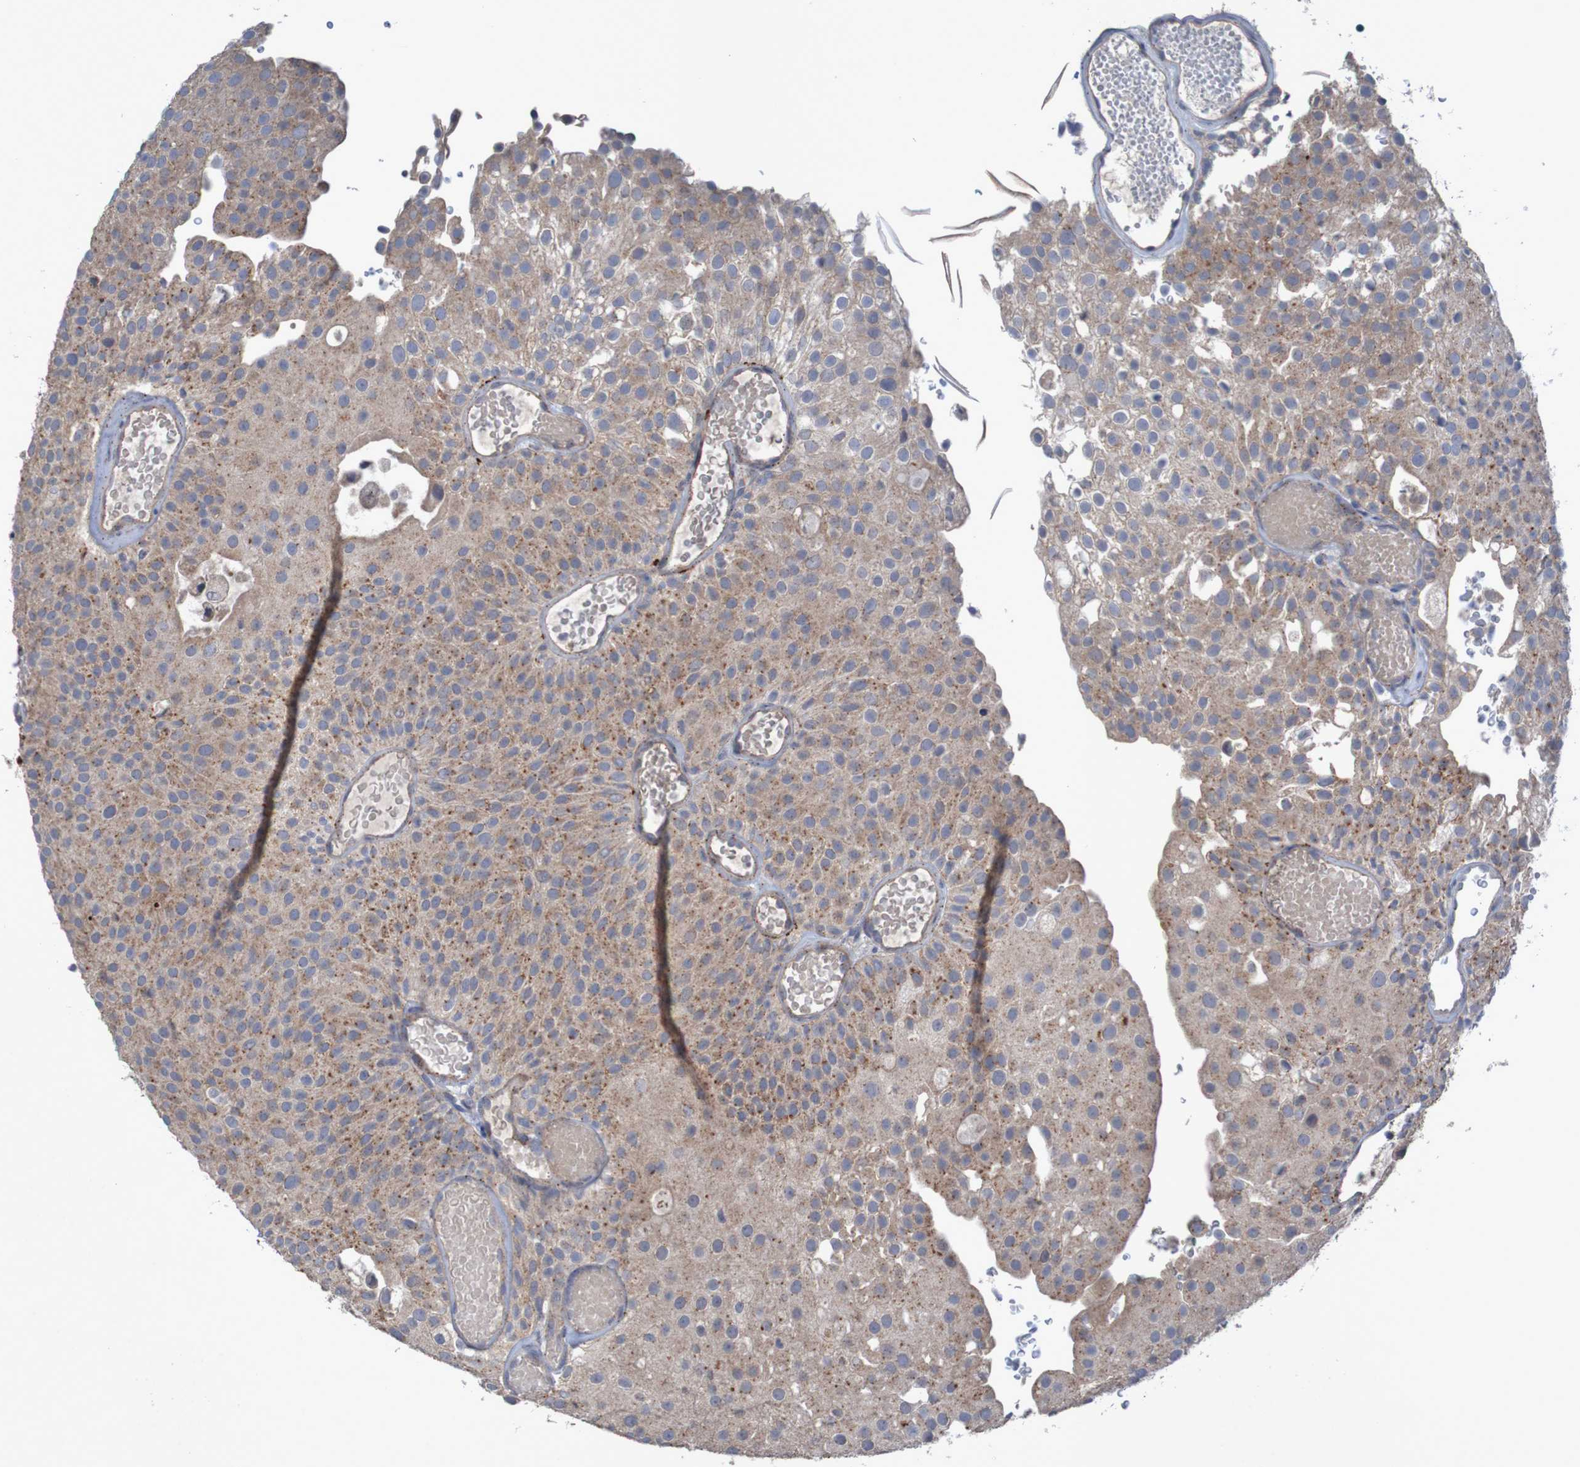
{"staining": {"intensity": "moderate", "quantity": ">75%", "location": "cytoplasmic/membranous"}, "tissue": "urothelial cancer", "cell_type": "Tumor cells", "image_type": "cancer", "snomed": [{"axis": "morphology", "description": "Urothelial carcinoma, Low grade"}, {"axis": "topography", "description": "Urinary bladder"}], "caption": "Protein staining by IHC demonstrates moderate cytoplasmic/membranous expression in about >75% of tumor cells in urothelial carcinoma (low-grade). (DAB (3,3'-diaminobenzidine) IHC with brightfield microscopy, high magnification).", "gene": "ANGPT4", "patient": {"sex": "male", "age": 78}}